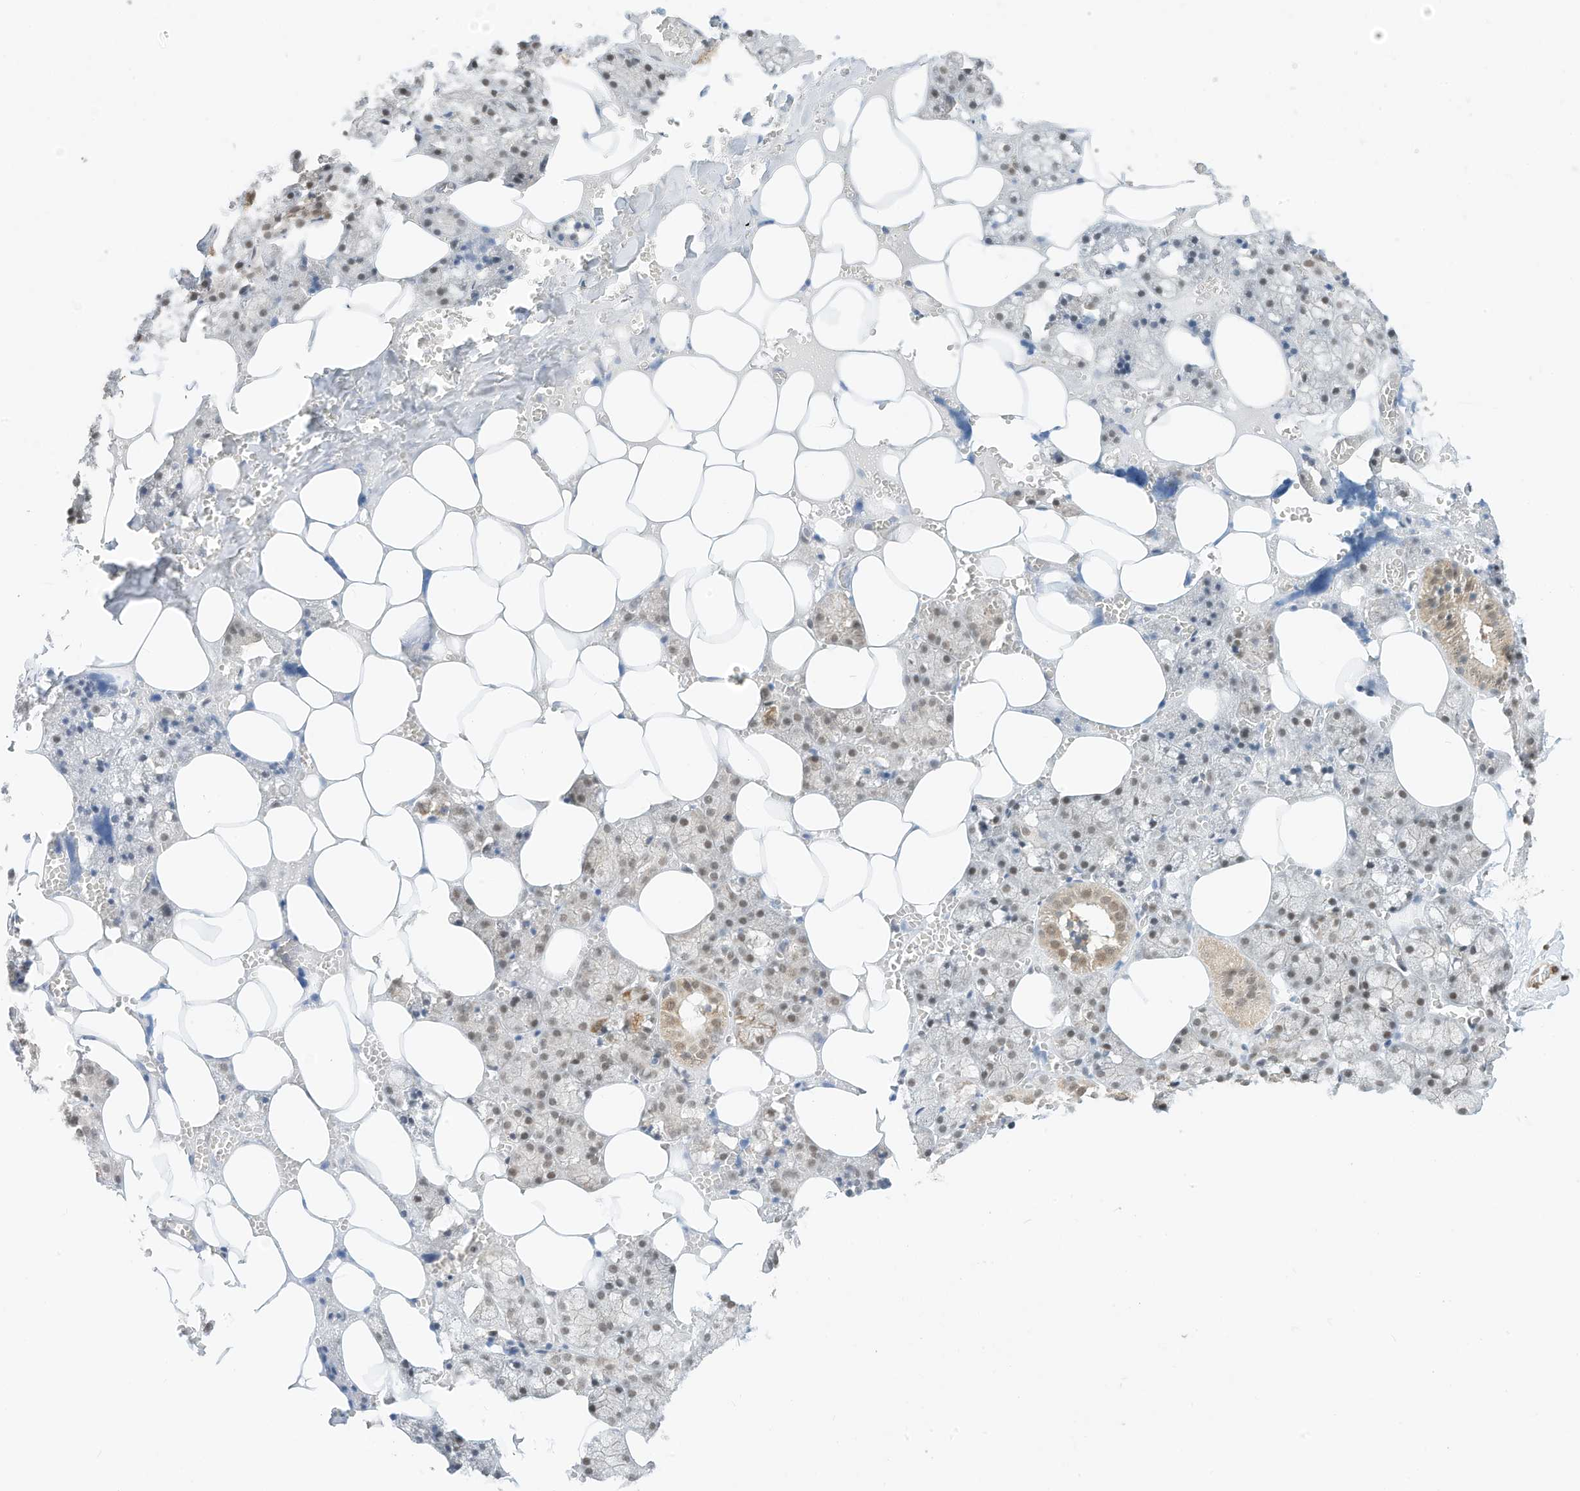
{"staining": {"intensity": "moderate", "quantity": "25%-75%", "location": "cytoplasmic/membranous,nuclear"}, "tissue": "salivary gland", "cell_type": "Glandular cells", "image_type": "normal", "snomed": [{"axis": "morphology", "description": "Normal tissue, NOS"}, {"axis": "topography", "description": "Salivary gland"}], "caption": "Immunohistochemical staining of unremarkable human salivary gland displays medium levels of moderate cytoplasmic/membranous,nuclear expression in approximately 25%-75% of glandular cells. (brown staining indicates protein expression, while blue staining denotes nuclei).", "gene": "AURKAIP1", "patient": {"sex": "male", "age": 62}}